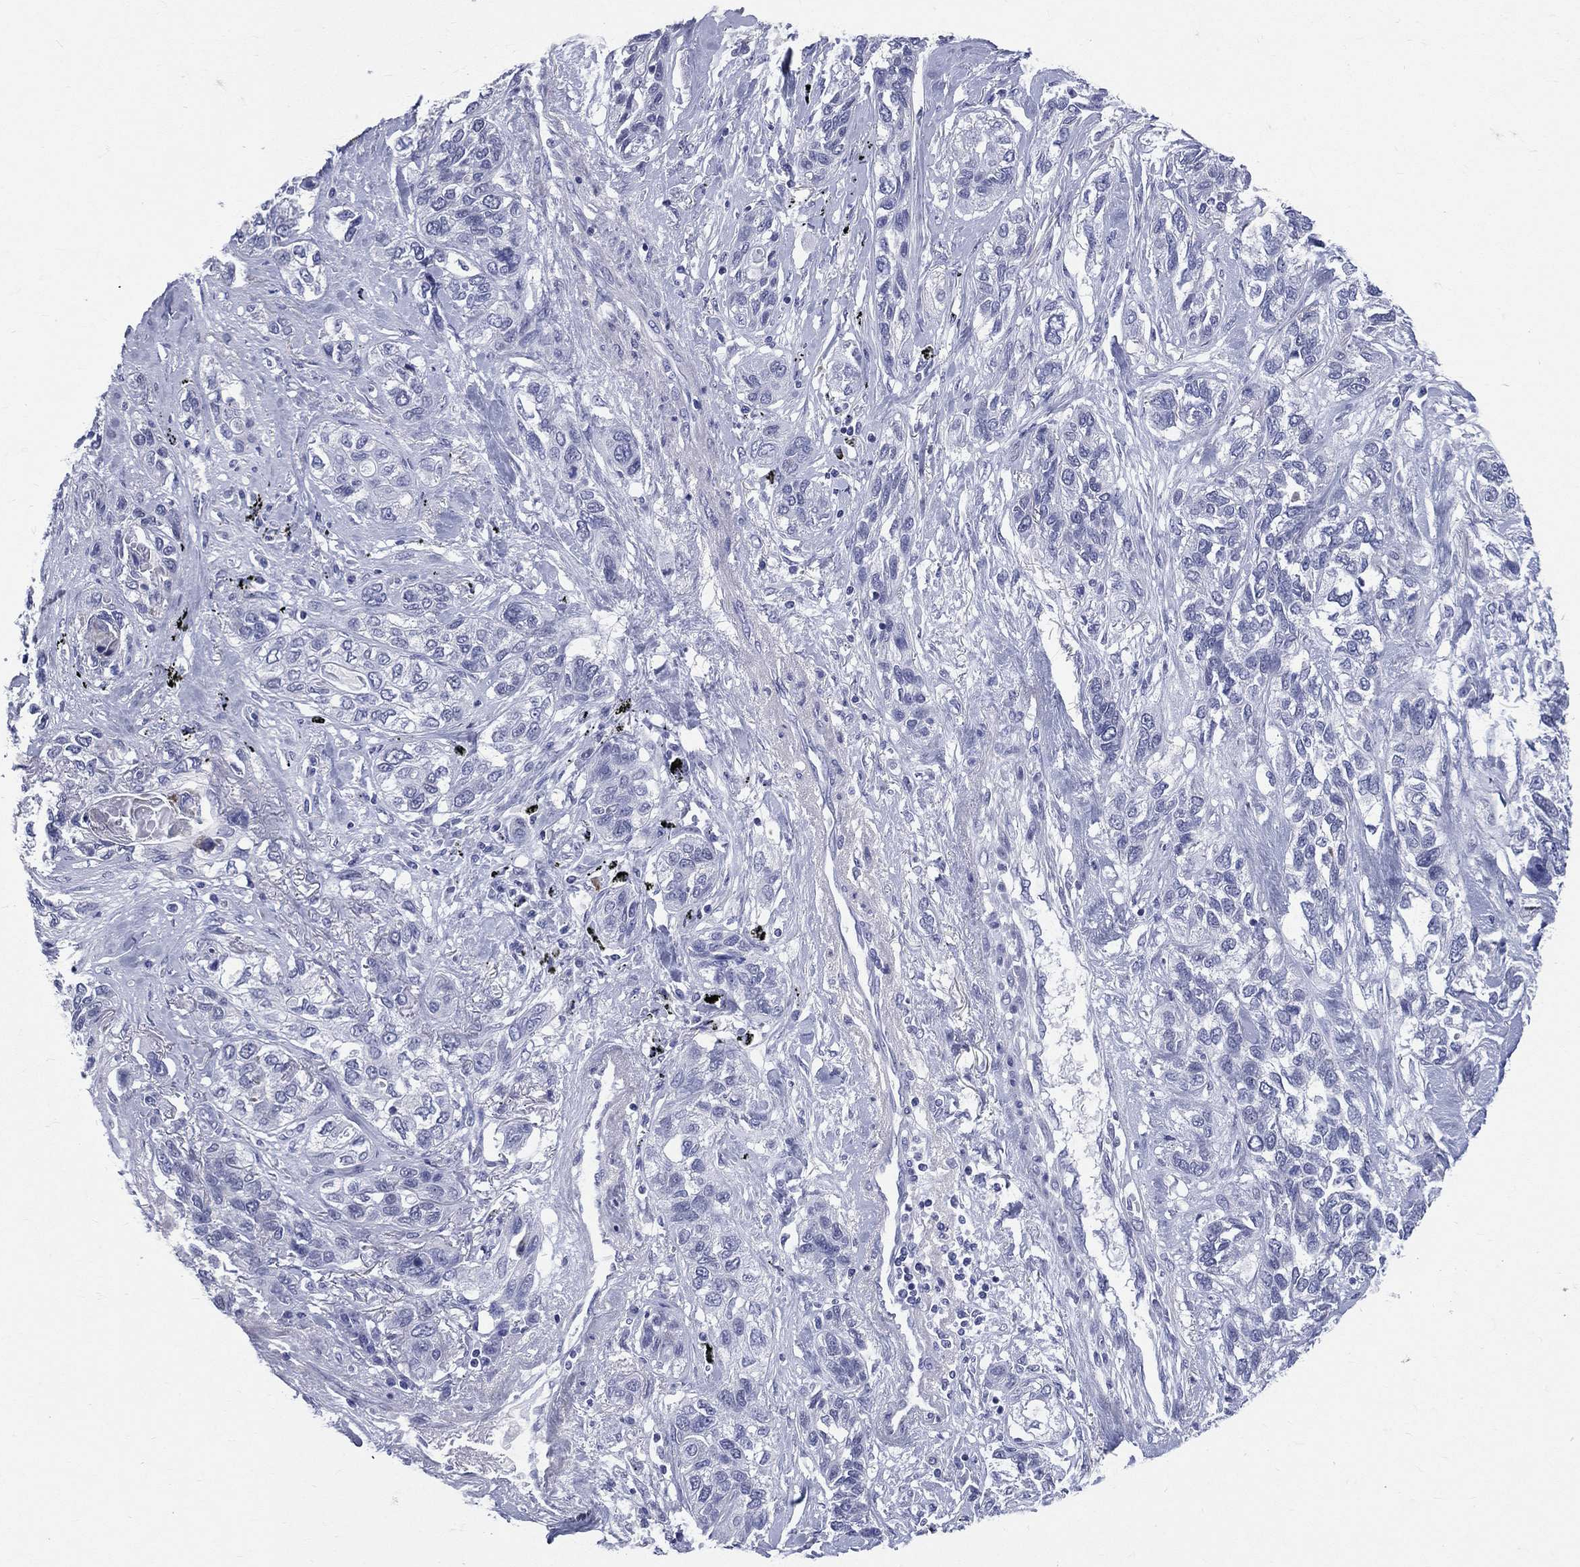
{"staining": {"intensity": "negative", "quantity": "none", "location": "none"}, "tissue": "lung cancer", "cell_type": "Tumor cells", "image_type": "cancer", "snomed": [{"axis": "morphology", "description": "Squamous cell carcinoma, NOS"}, {"axis": "topography", "description": "Lung"}], "caption": "This is an immunohistochemistry (IHC) image of squamous cell carcinoma (lung). There is no positivity in tumor cells.", "gene": "MLLT10", "patient": {"sex": "female", "age": 70}}